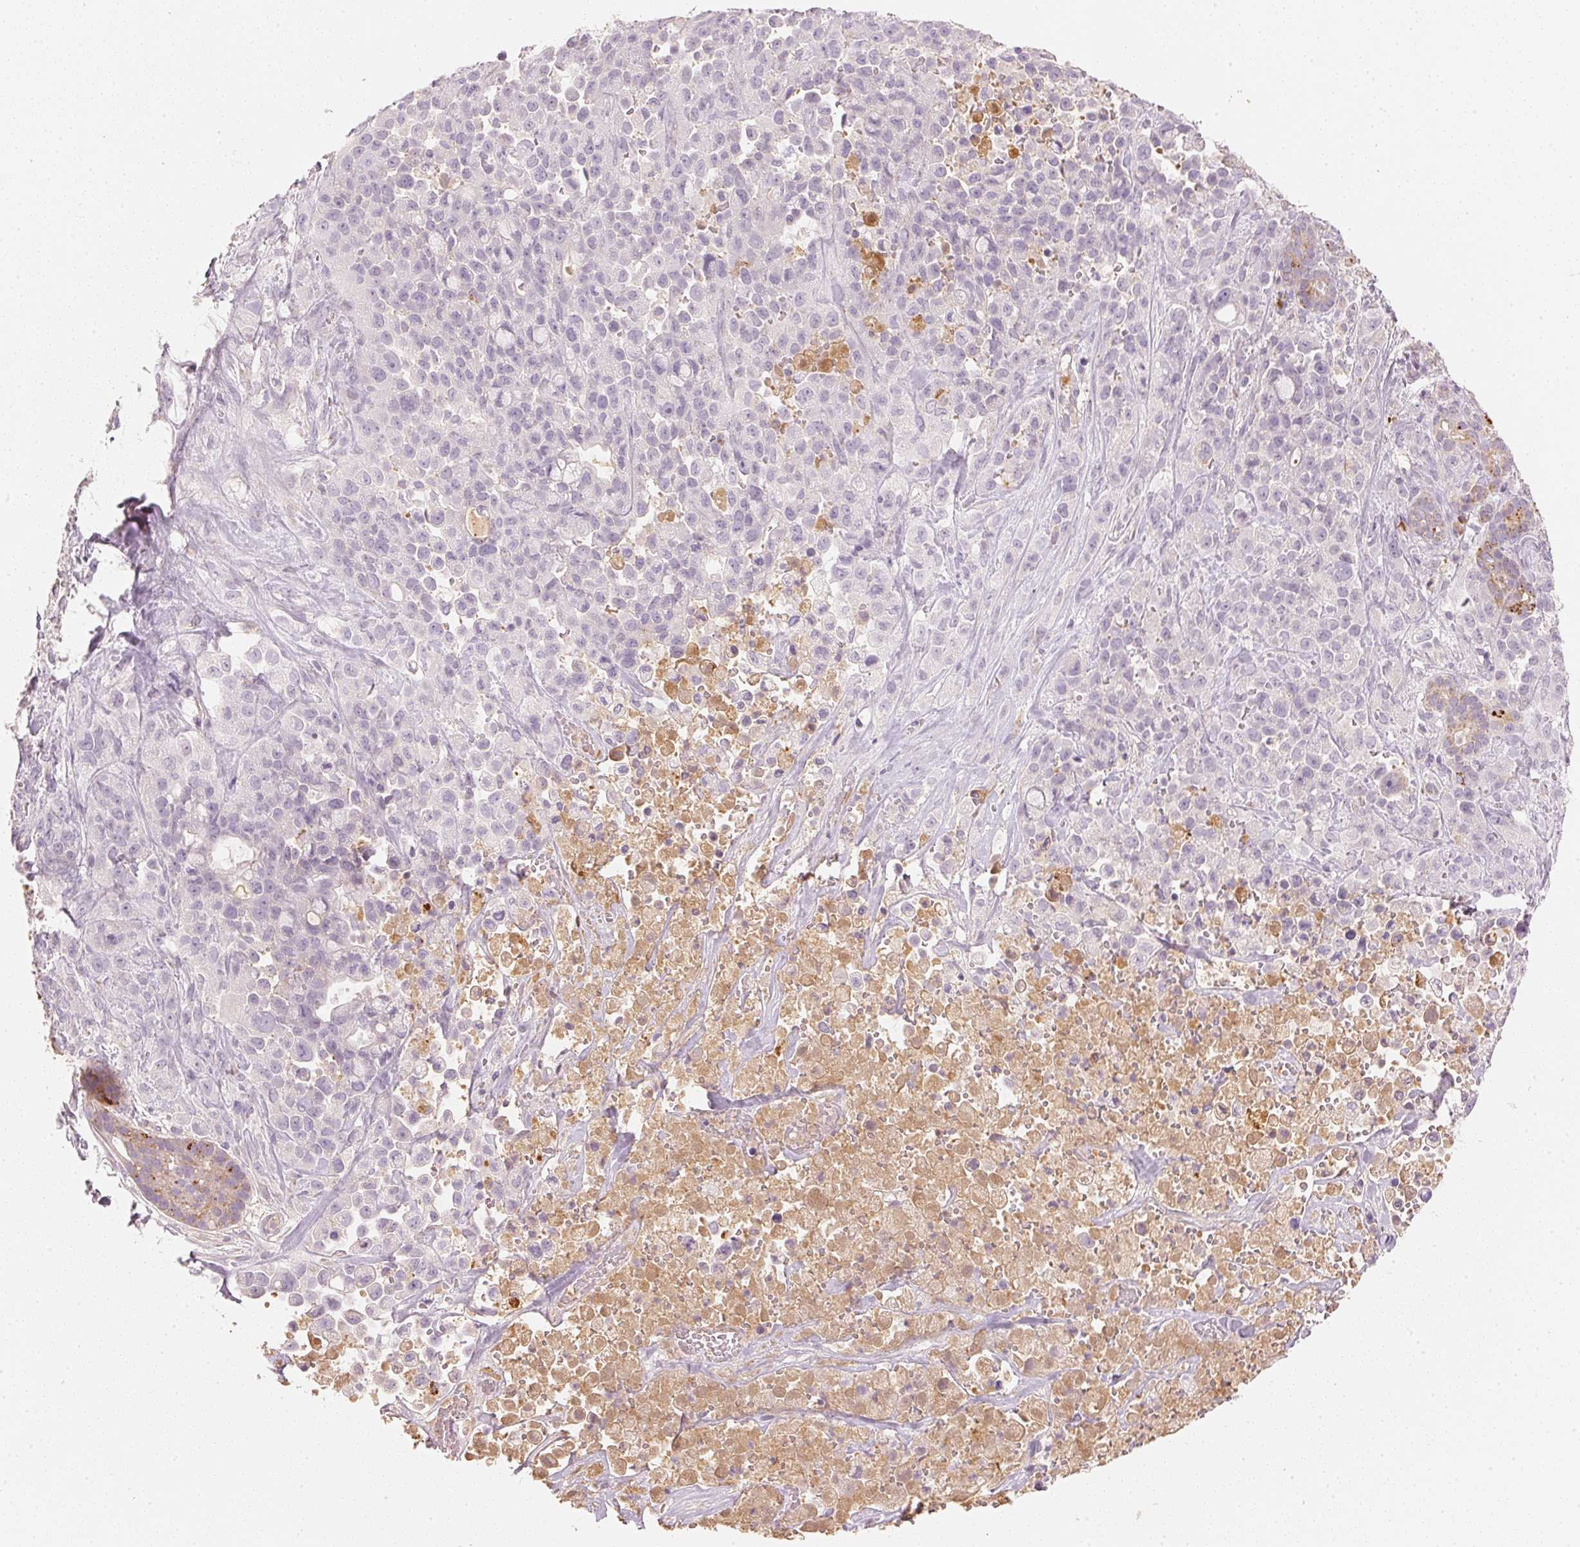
{"staining": {"intensity": "negative", "quantity": "none", "location": "none"}, "tissue": "pancreatic cancer", "cell_type": "Tumor cells", "image_type": "cancer", "snomed": [{"axis": "morphology", "description": "Adenocarcinoma, NOS"}, {"axis": "topography", "description": "Pancreas"}], "caption": "High power microscopy micrograph of an immunohistochemistry (IHC) image of pancreatic adenocarcinoma, revealing no significant positivity in tumor cells.", "gene": "RMDN2", "patient": {"sex": "male", "age": 44}}